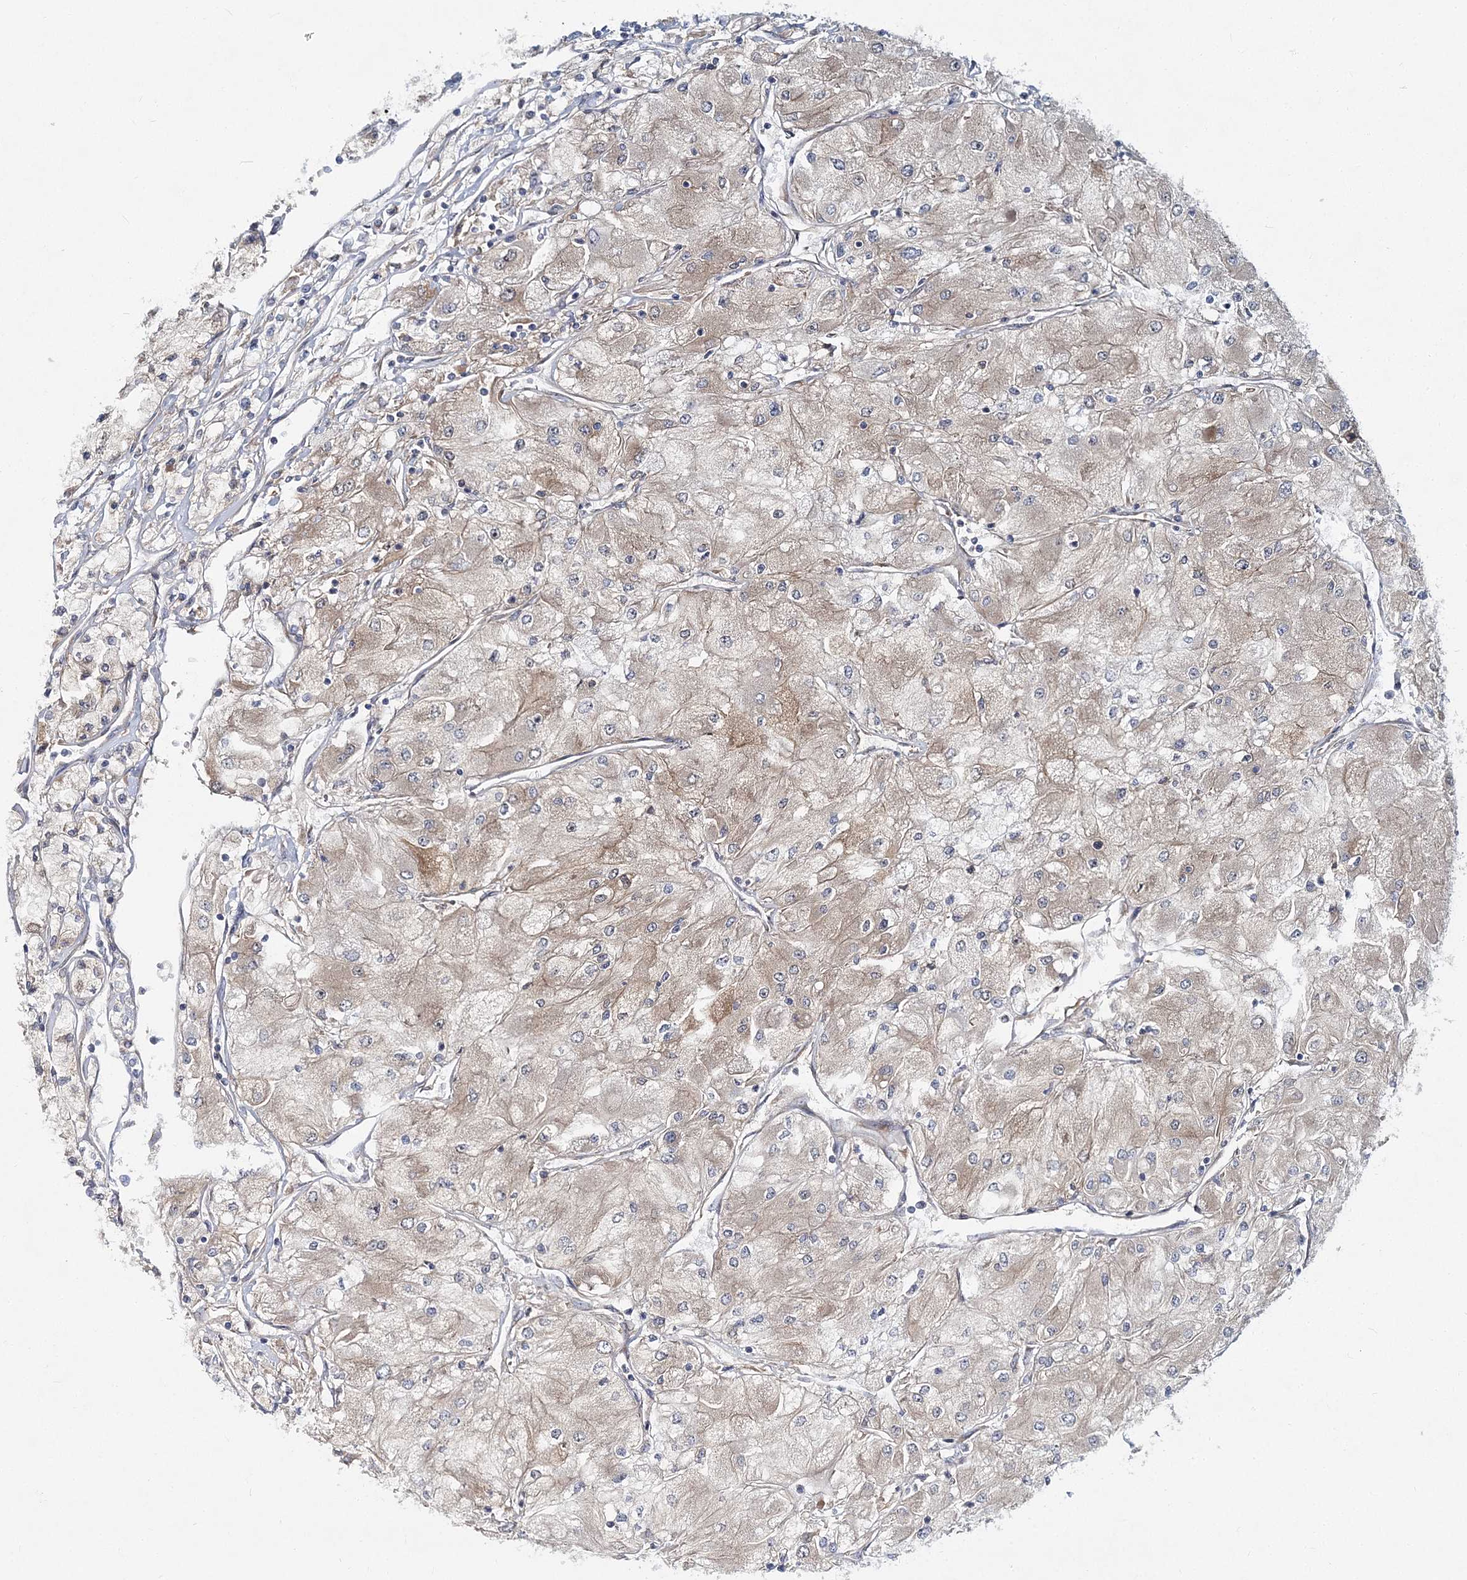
{"staining": {"intensity": "moderate", "quantity": "<25%", "location": "cytoplasmic/membranous"}, "tissue": "renal cancer", "cell_type": "Tumor cells", "image_type": "cancer", "snomed": [{"axis": "morphology", "description": "Adenocarcinoma, NOS"}, {"axis": "topography", "description": "Kidney"}], "caption": "High-power microscopy captured an IHC histopathology image of adenocarcinoma (renal), revealing moderate cytoplasmic/membranous positivity in approximately <25% of tumor cells.", "gene": "NBAS", "patient": {"sex": "male", "age": 80}}